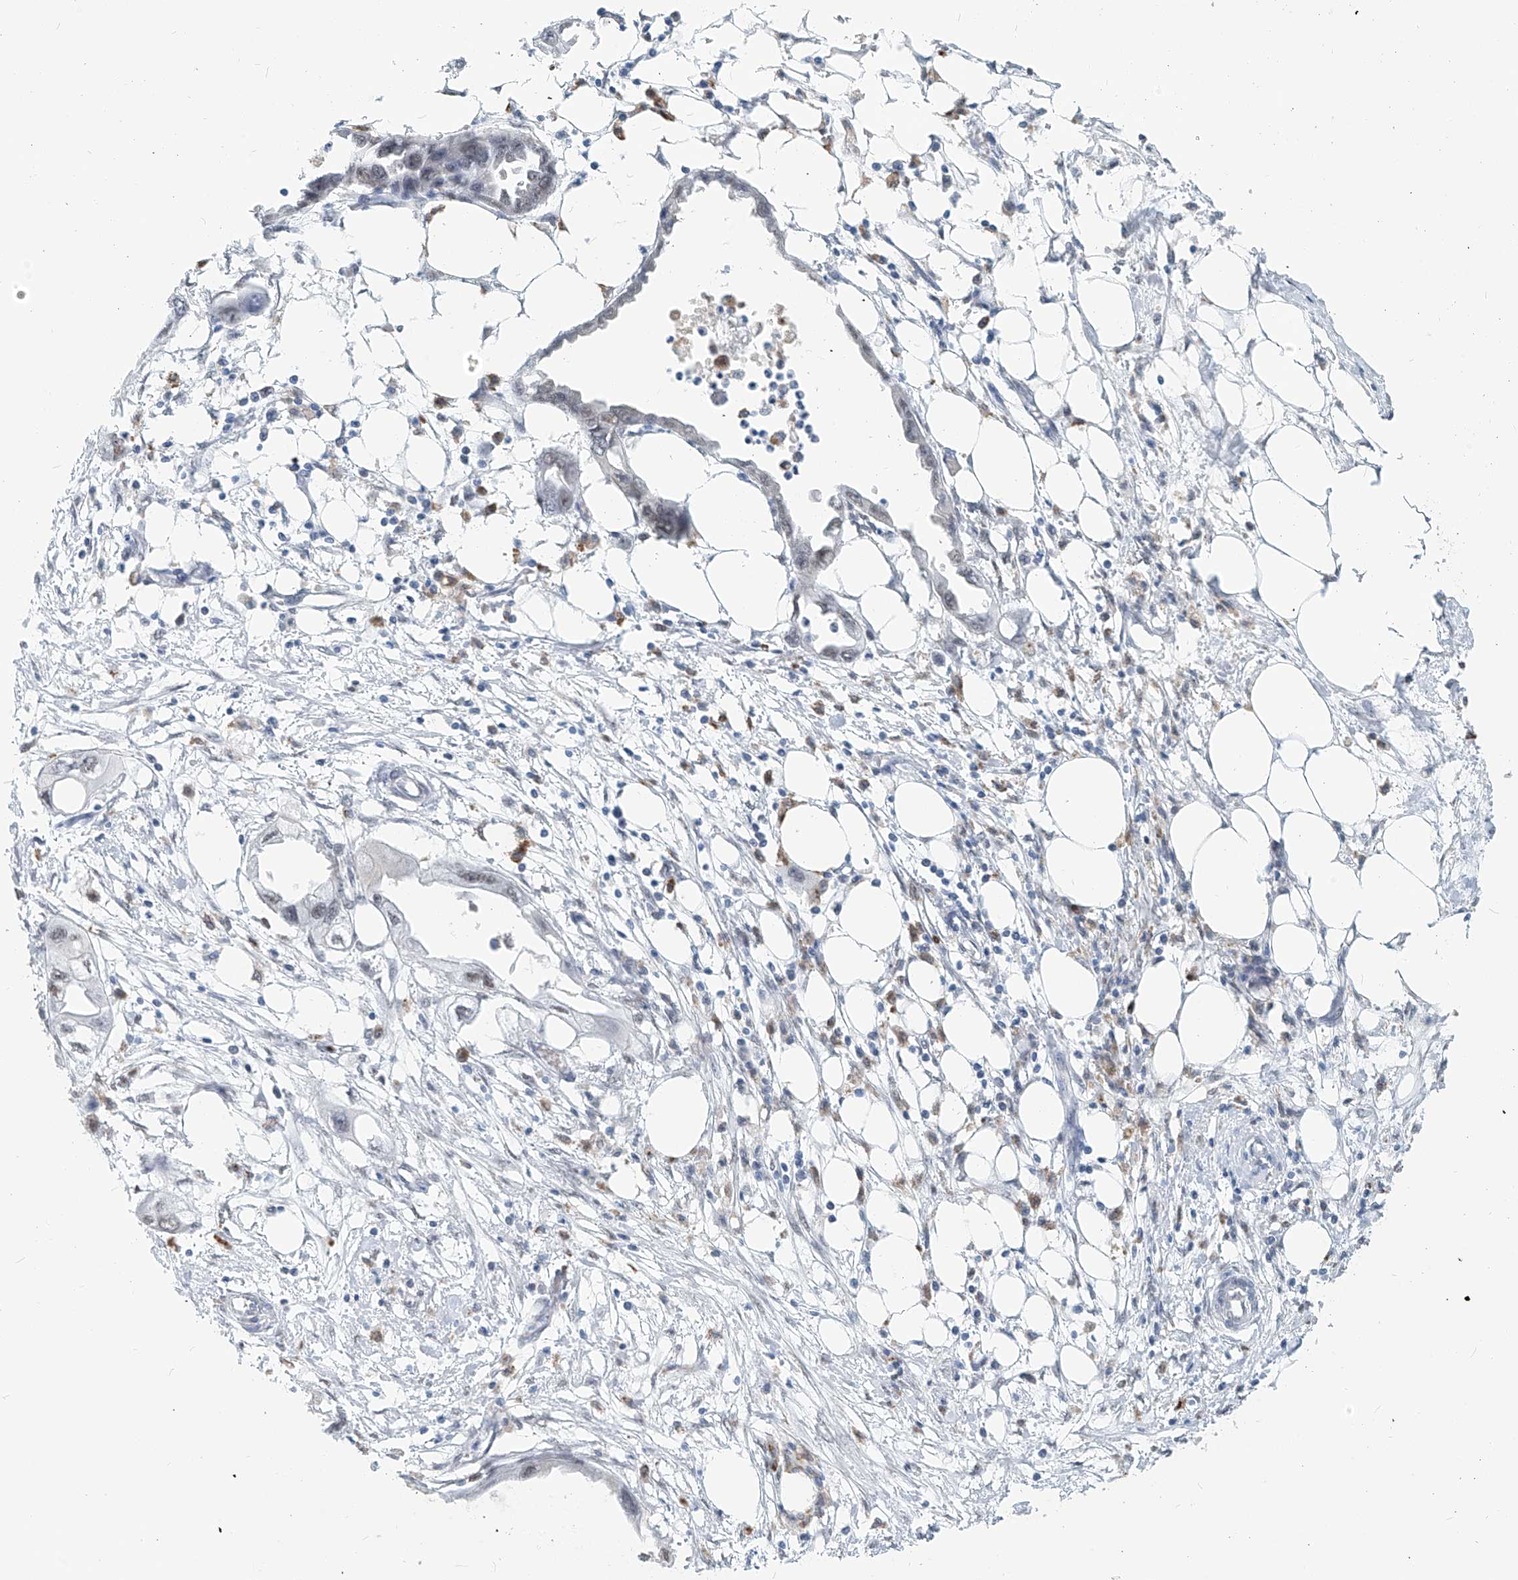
{"staining": {"intensity": "weak", "quantity": "25%-75%", "location": "nuclear"}, "tissue": "endometrial cancer", "cell_type": "Tumor cells", "image_type": "cancer", "snomed": [{"axis": "morphology", "description": "Adenocarcinoma, NOS"}, {"axis": "morphology", "description": "Adenocarcinoma, metastatic, NOS"}, {"axis": "topography", "description": "Adipose tissue"}, {"axis": "topography", "description": "Endometrium"}], "caption": "DAB immunohistochemical staining of human endometrial metastatic adenocarcinoma exhibits weak nuclear protein expression in approximately 25%-75% of tumor cells. The staining is performed using DAB brown chromogen to label protein expression. The nuclei are counter-stained blue using hematoxylin.", "gene": "SASH1", "patient": {"sex": "female", "age": 67}}